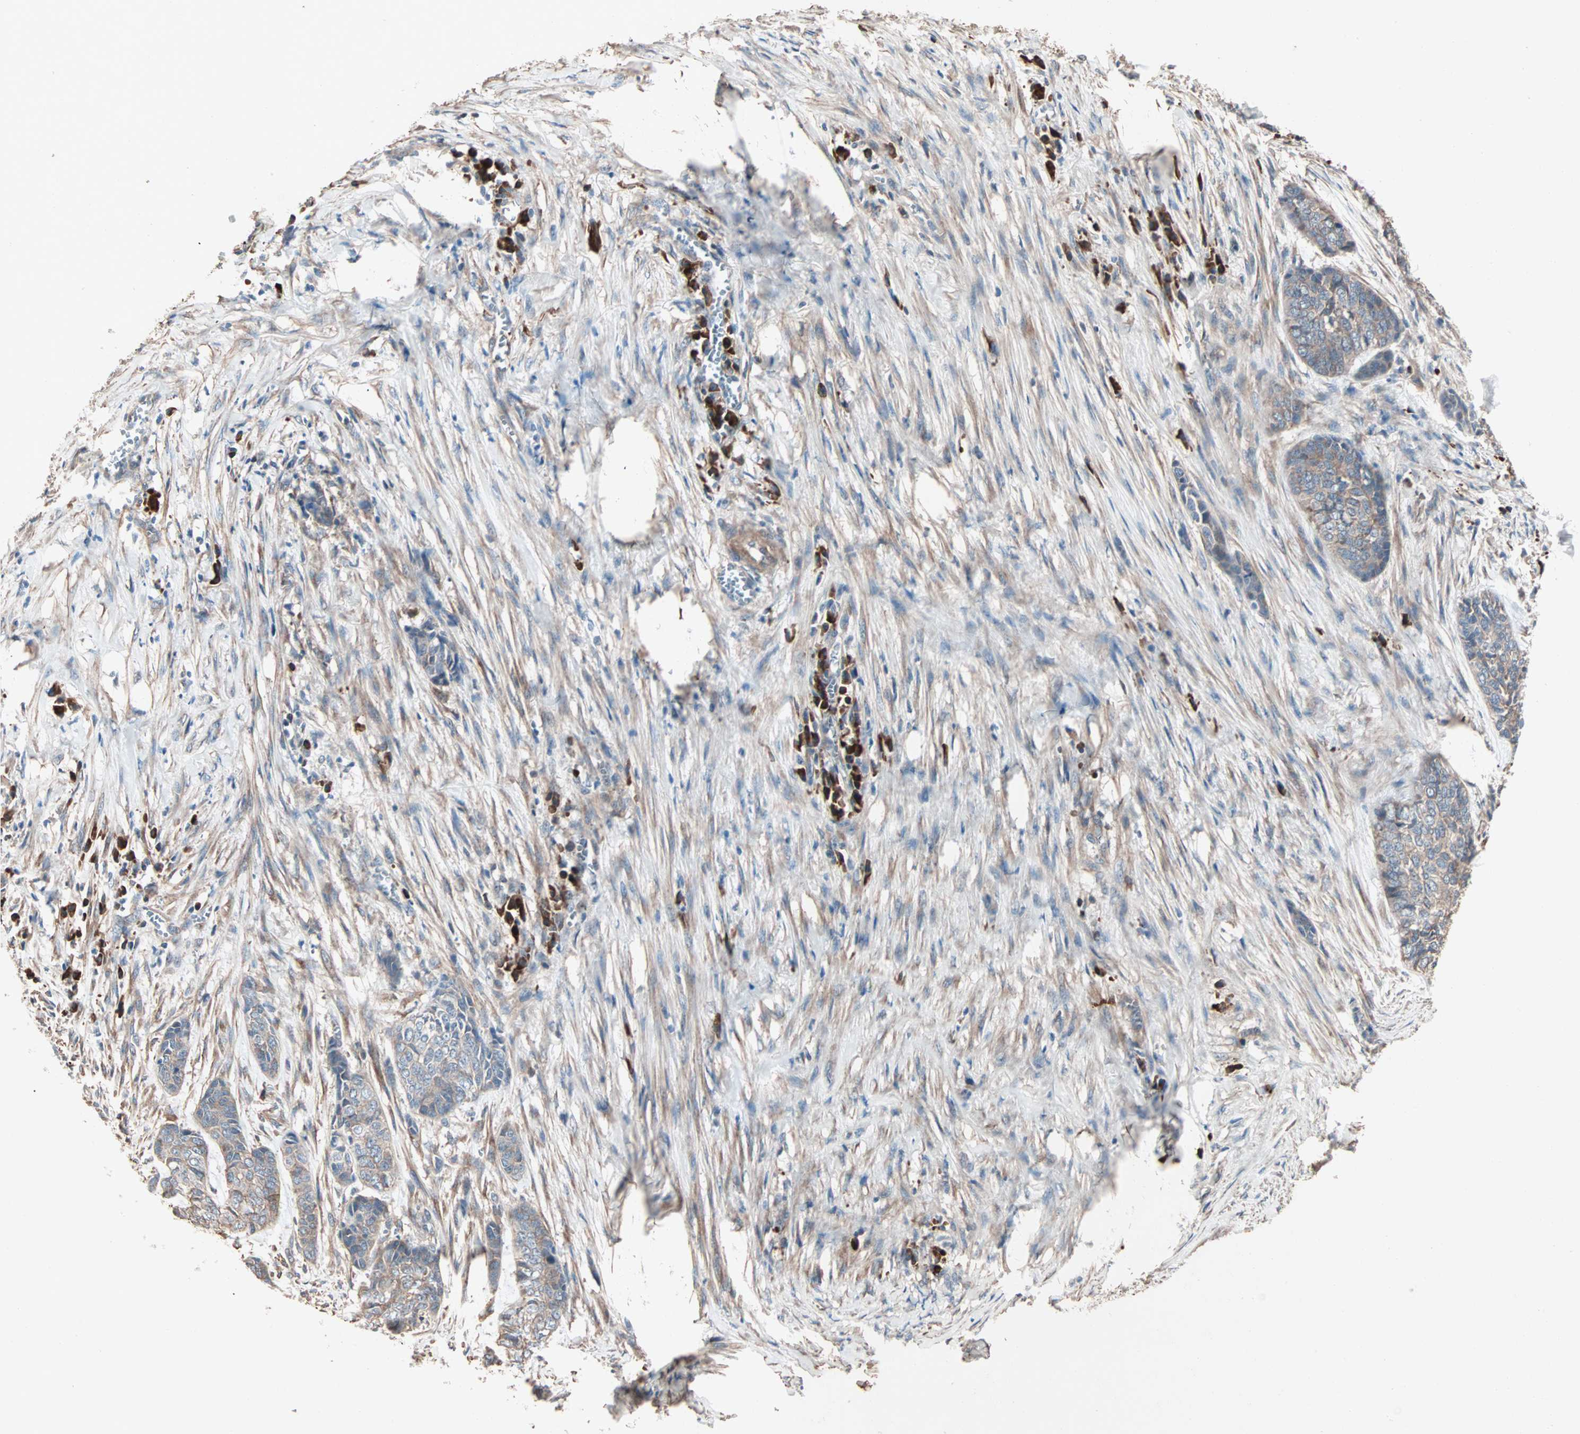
{"staining": {"intensity": "weak", "quantity": ">75%", "location": "cytoplasmic/membranous"}, "tissue": "skin cancer", "cell_type": "Tumor cells", "image_type": "cancer", "snomed": [{"axis": "morphology", "description": "Basal cell carcinoma"}, {"axis": "topography", "description": "Skin"}], "caption": "Brown immunohistochemical staining in skin basal cell carcinoma reveals weak cytoplasmic/membranous expression in about >75% of tumor cells.", "gene": "ALG5", "patient": {"sex": "female", "age": 64}}